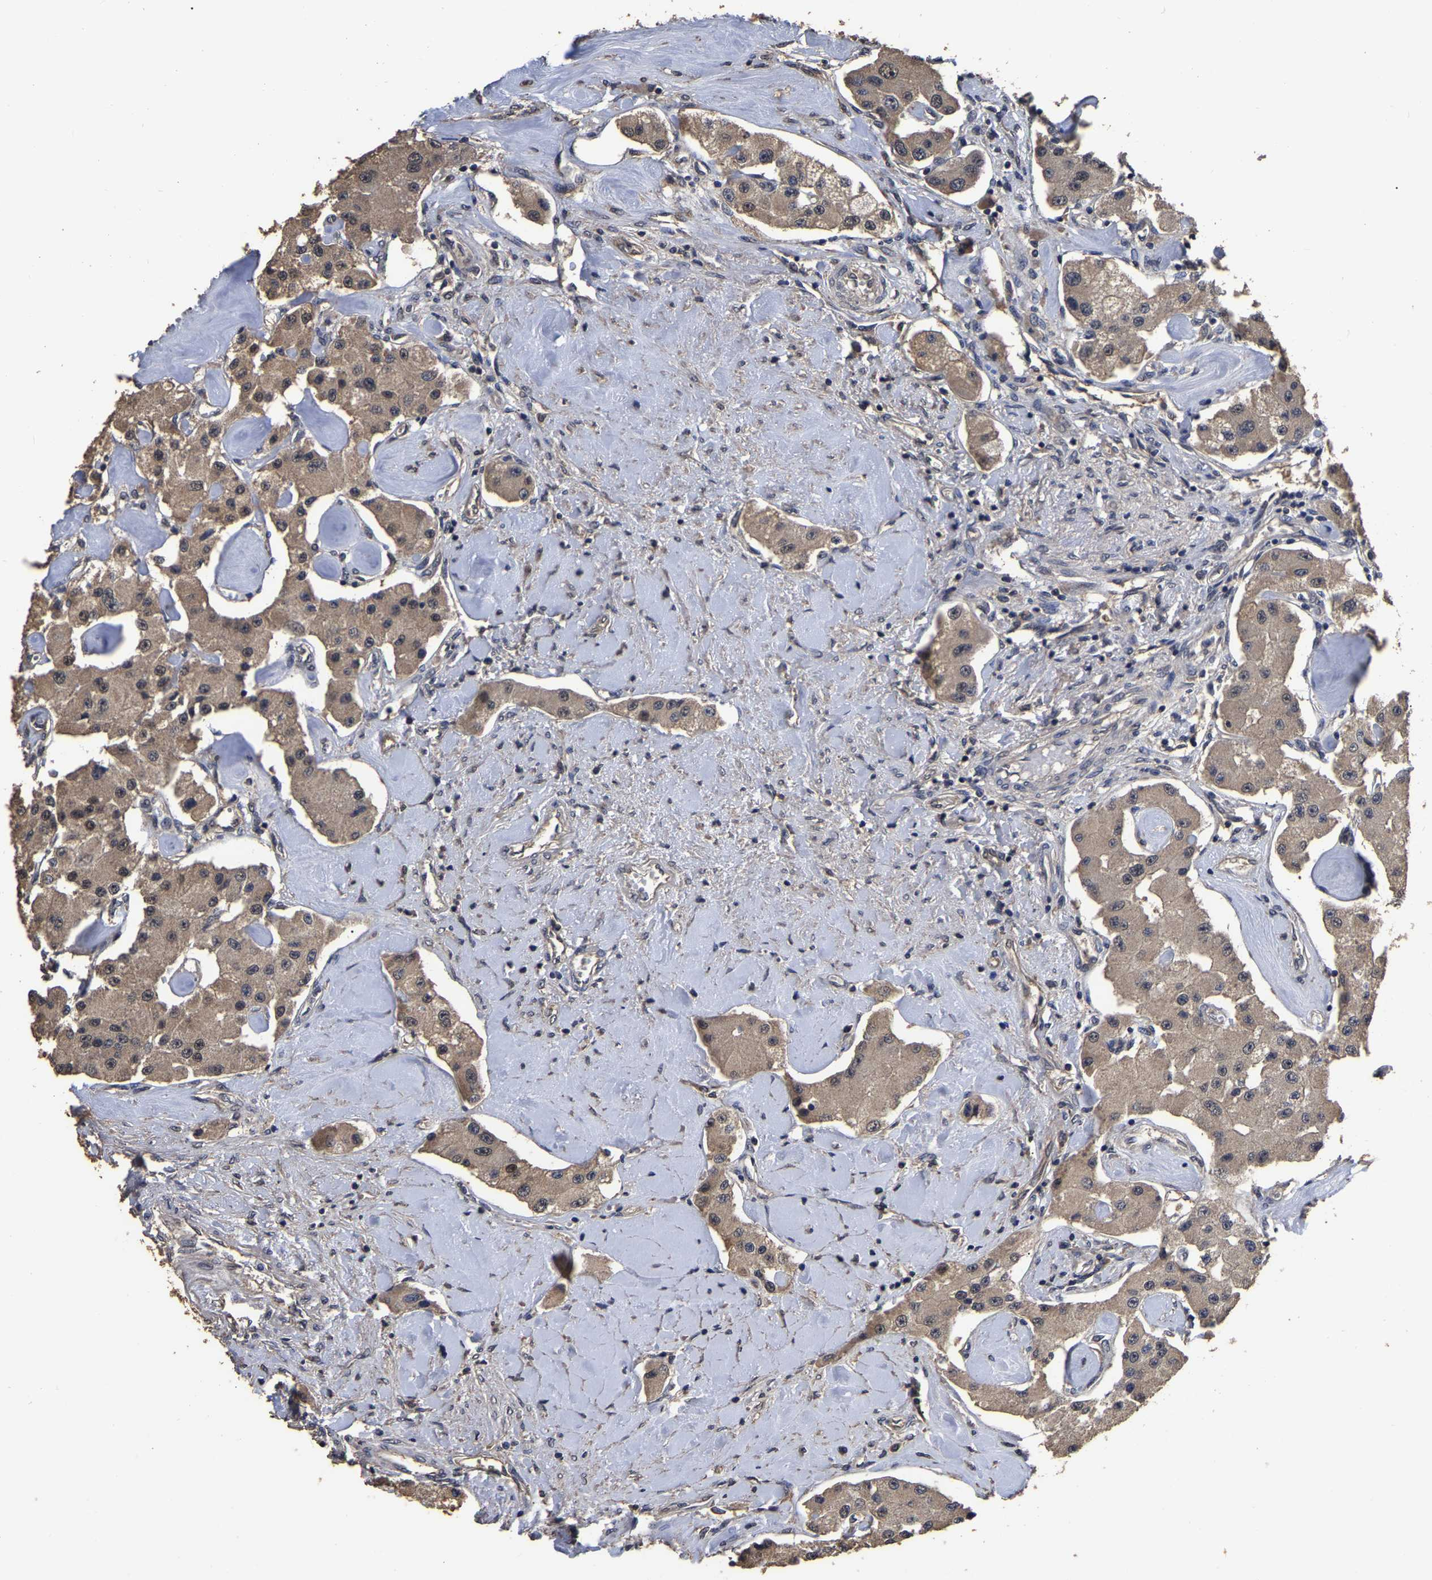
{"staining": {"intensity": "moderate", "quantity": ">75%", "location": "cytoplasmic/membranous"}, "tissue": "carcinoid", "cell_type": "Tumor cells", "image_type": "cancer", "snomed": [{"axis": "morphology", "description": "Carcinoid, malignant, NOS"}, {"axis": "topography", "description": "Pancreas"}], "caption": "Immunohistochemical staining of carcinoid shows medium levels of moderate cytoplasmic/membranous protein staining in approximately >75% of tumor cells.", "gene": "STK32C", "patient": {"sex": "male", "age": 41}}